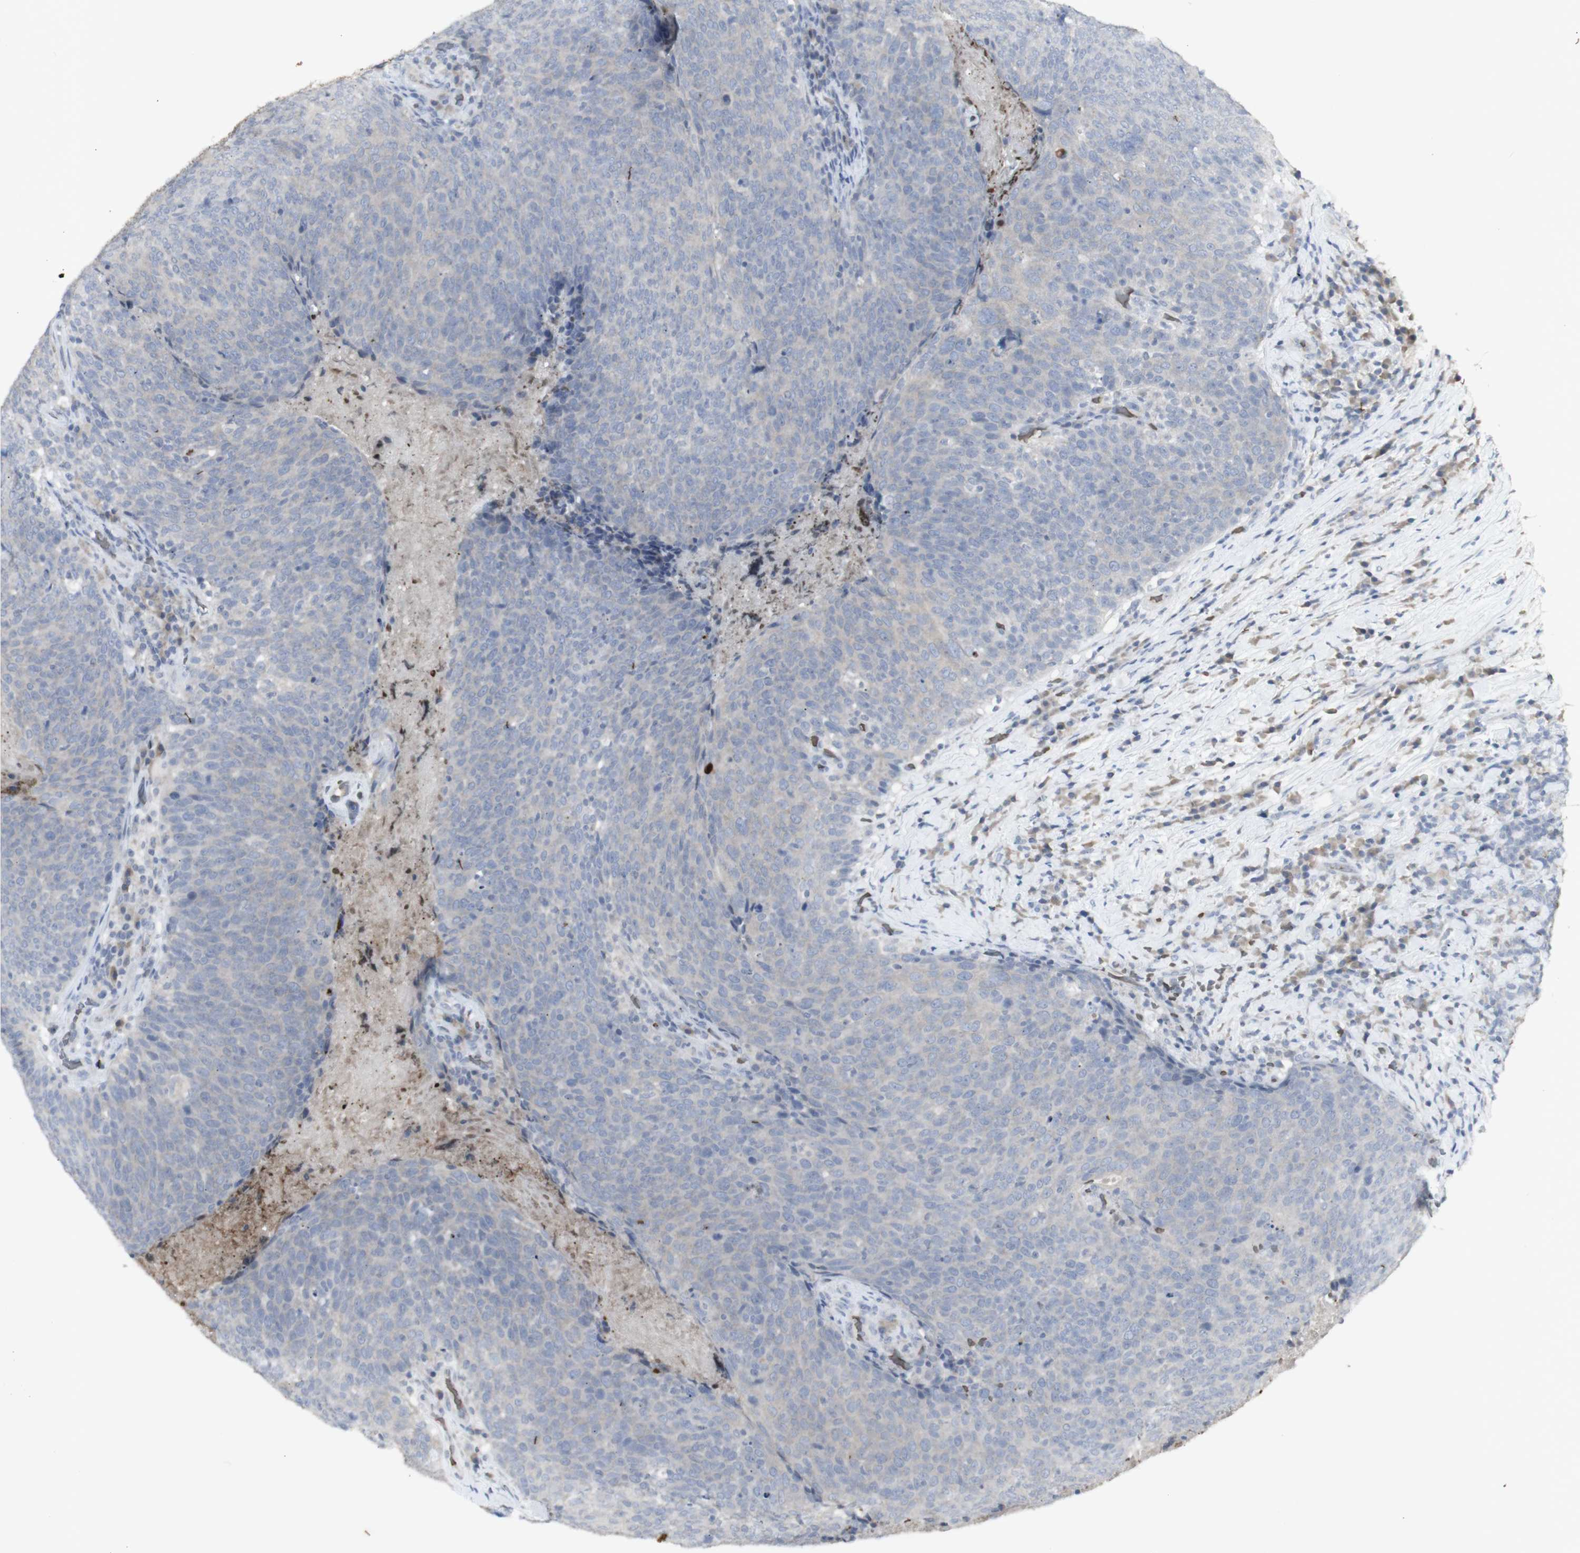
{"staining": {"intensity": "negative", "quantity": "none", "location": "none"}, "tissue": "head and neck cancer", "cell_type": "Tumor cells", "image_type": "cancer", "snomed": [{"axis": "morphology", "description": "Squamous cell carcinoma, NOS"}, {"axis": "morphology", "description": "Squamous cell carcinoma, metastatic, NOS"}, {"axis": "topography", "description": "Lymph node"}, {"axis": "topography", "description": "Head-Neck"}], "caption": "A high-resolution image shows immunohistochemistry staining of head and neck metastatic squamous cell carcinoma, which reveals no significant staining in tumor cells. Nuclei are stained in blue.", "gene": "INS", "patient": {"sex": "male", "age": 62}}